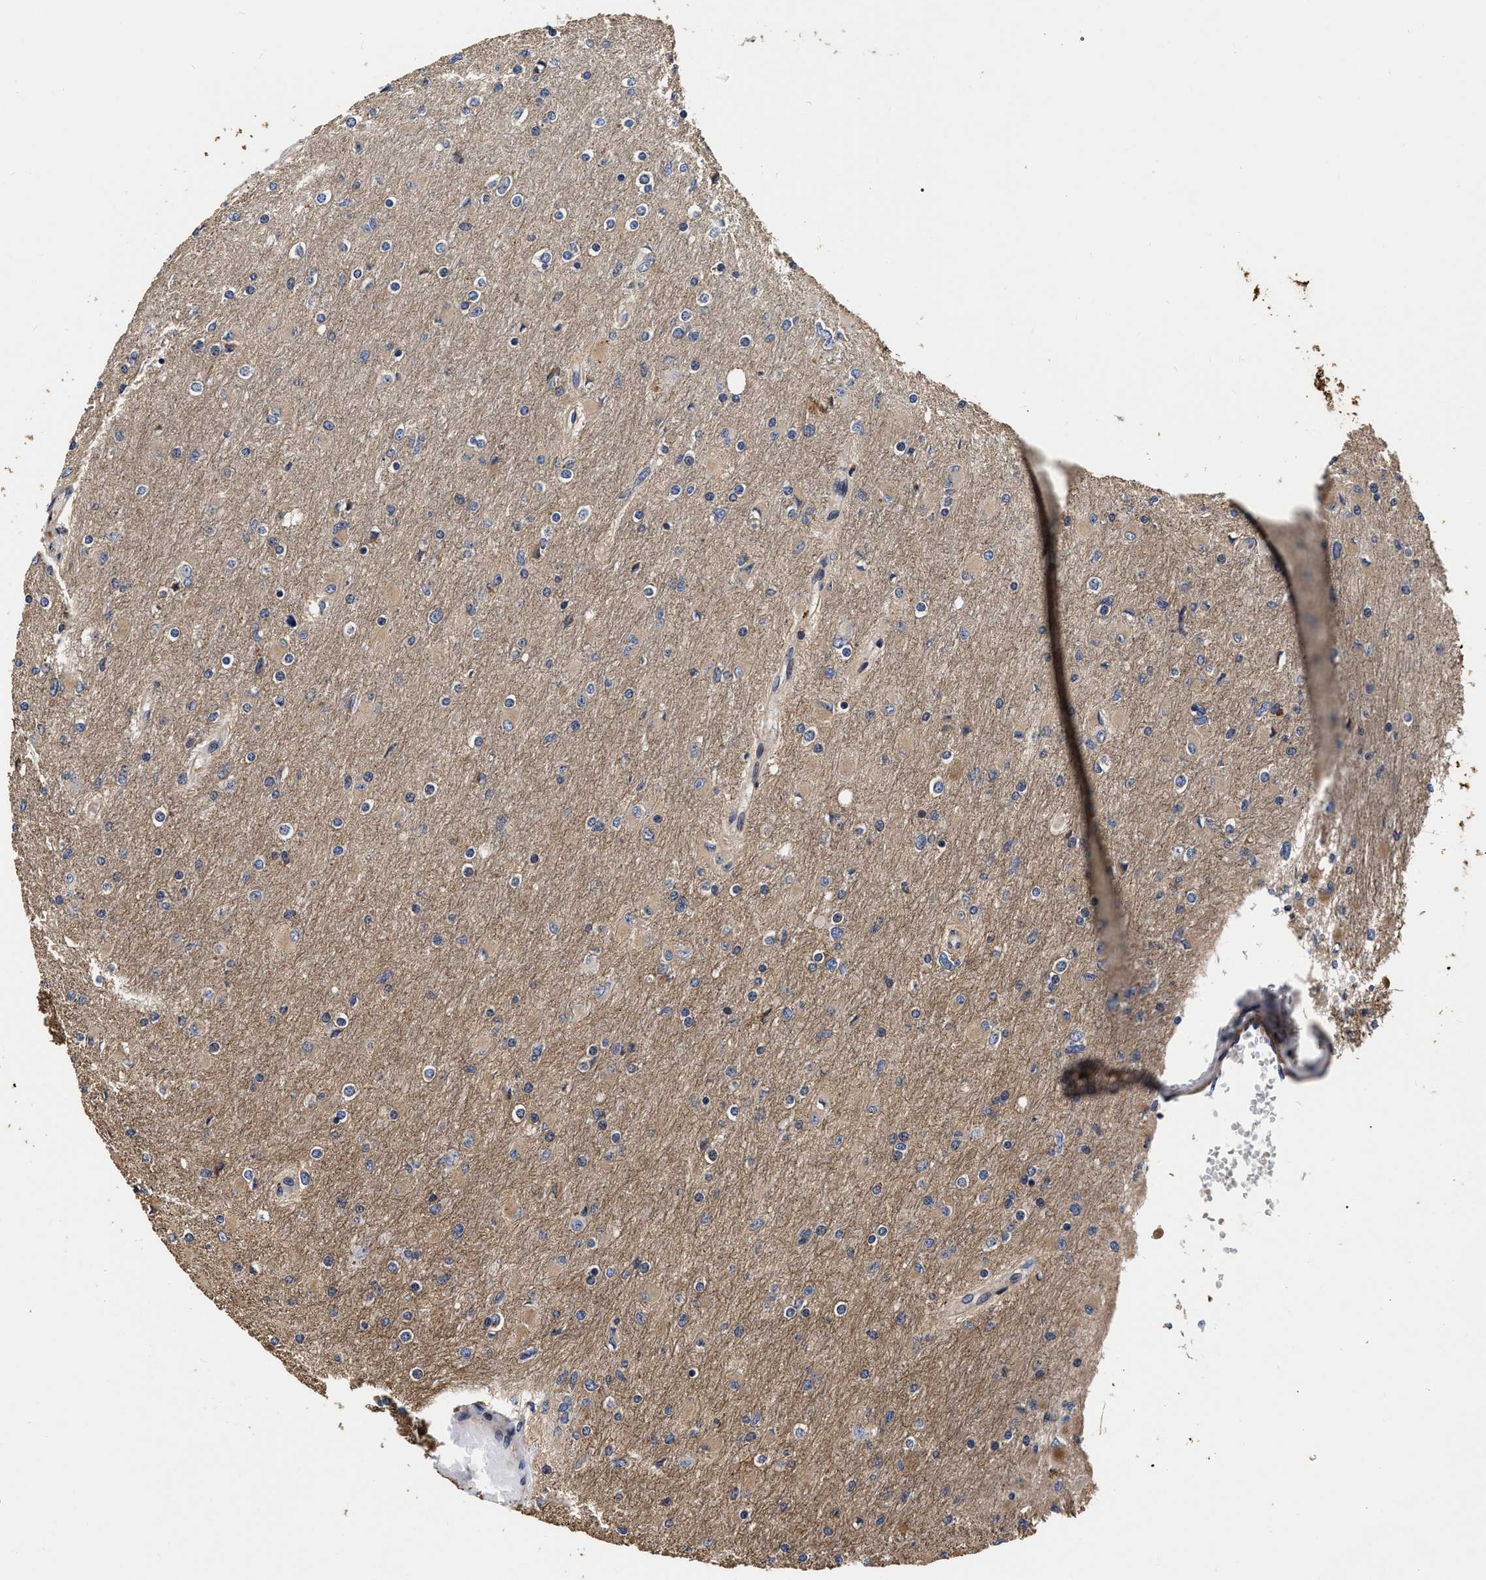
{"staining": {"intensity": "weak", "quantity": "25%-75%", "location": "cytoplasmic/membranous"}, "tissue": "glioma", "cell_type": "Tumor cells", "image_type": "cancer", "snomed": [{"axis": "morphology", "description": "Glioma, malignant, High grade"}, {"axis": "topography", "description": "Cerebral cortex"}], "caption": "High-grade glioma (malignant) stained for a protein reveals weak cytoplasmic/membranous positivity in tumor cells. The protein is shown in brown color, while the nuclei are stained blue.", "gene": "ABCG8", "patient": {"sex": "female", "age": 36}}